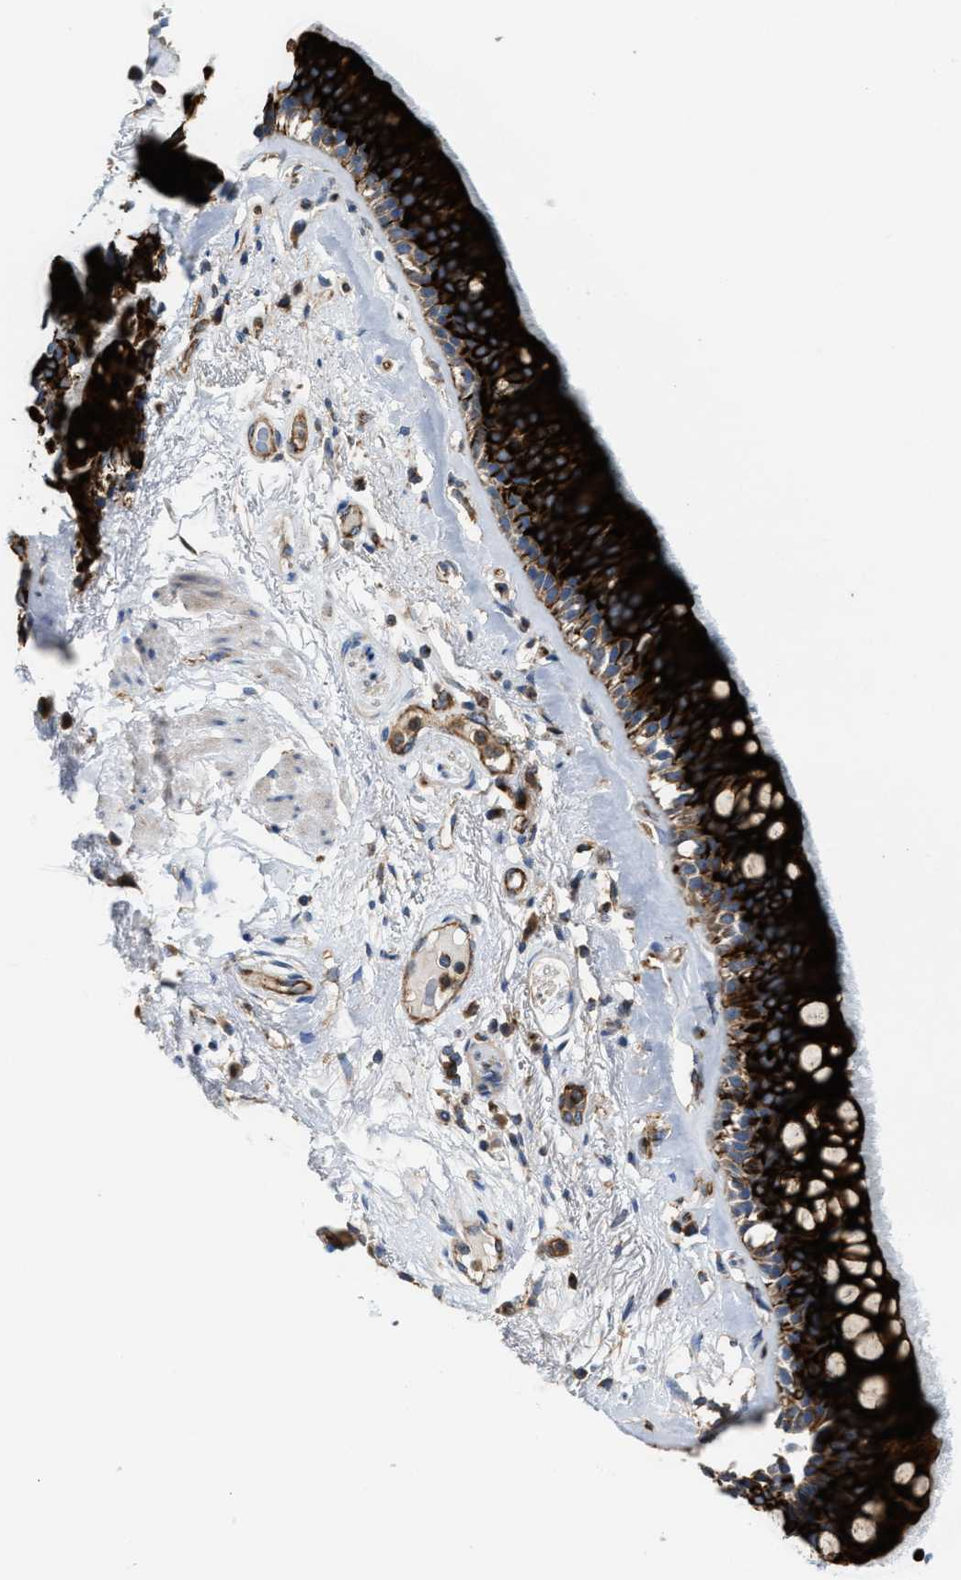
{"staining": {"intensity": "strong", "quantity": ">75%", "location": "cytoplasmic/membranous"}, "tissue": "bronchus", "cell_type": "Respiratory epithelial cells", "image_type": "normal", "snomed": [{"axis": "morphology", "description": "Normal tissue, NOS"}, {"axis": "topography", "description": "Cartilage tissue"}], "caption": "Strong cytoplasmic/membranous staining for a protein is identified in about >75% of respiratory epithelial cells of normal bronchus using immunohistochemistry.", "gene": "TBC1D15", "patient": {"sex": "female", "age": 63}}